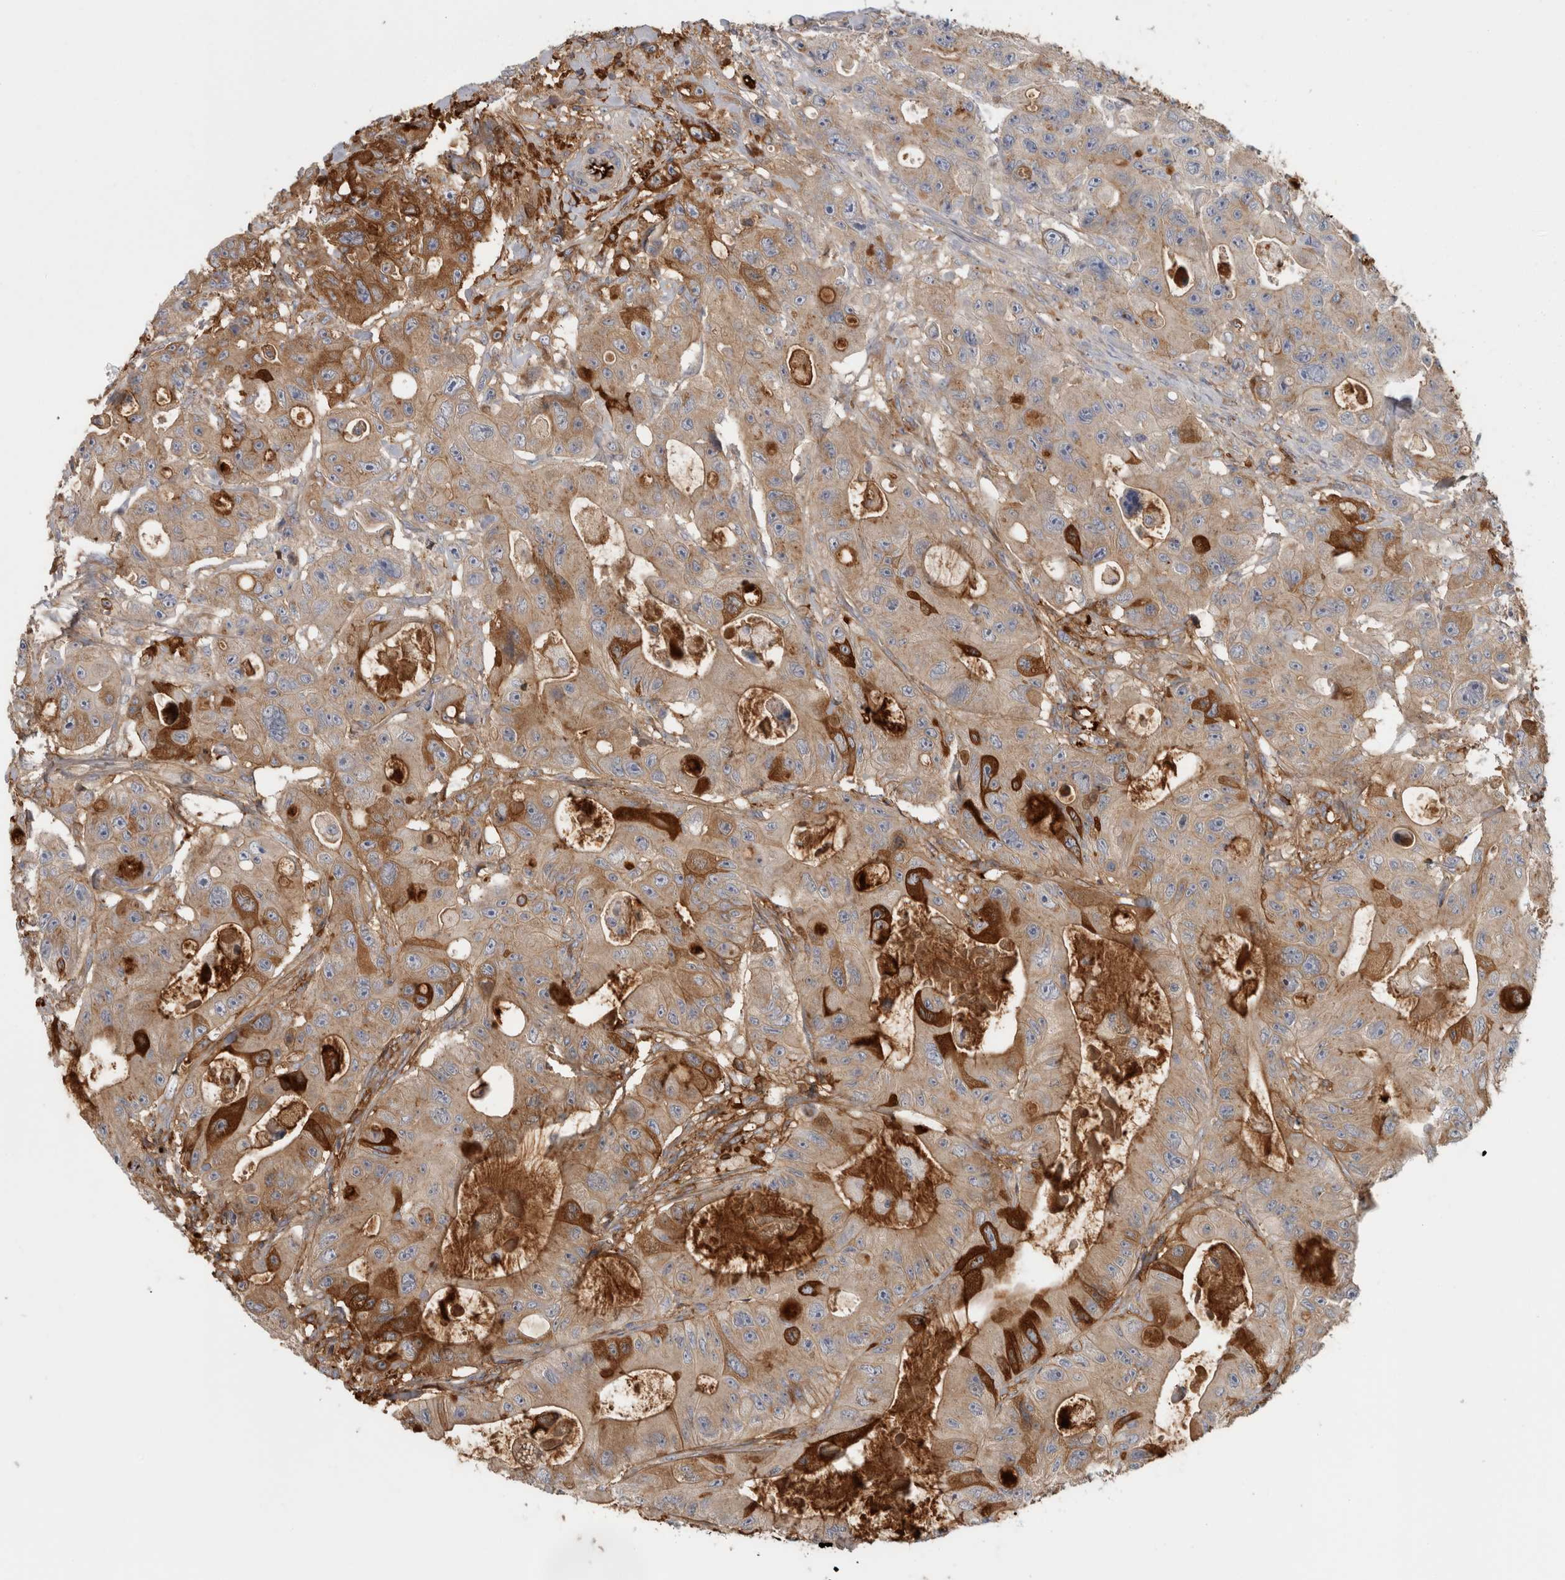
{"staining": {"intensity": "moderate", "quantity": ">75%", "location": "cytoplasmic/membranous"}, "tissue": "colorectal cancer", "cell_type": "Tumor cells", "image_type": "cancer", "snomed": [{"axis": "morphology", "description": "Adenocarcinoma, NOS"}, {"axis": "topography", "description": "Colon"}], "caption": "Colorectal cancer (adenocarcinoma) was stained to show a protein in brown. There is medium levels of moderate cytoplasmic/membranous positivity in approximately >75% of tumor cells.", "gene": "TBCE", "patient": {"sex": "female", "age": 46}}